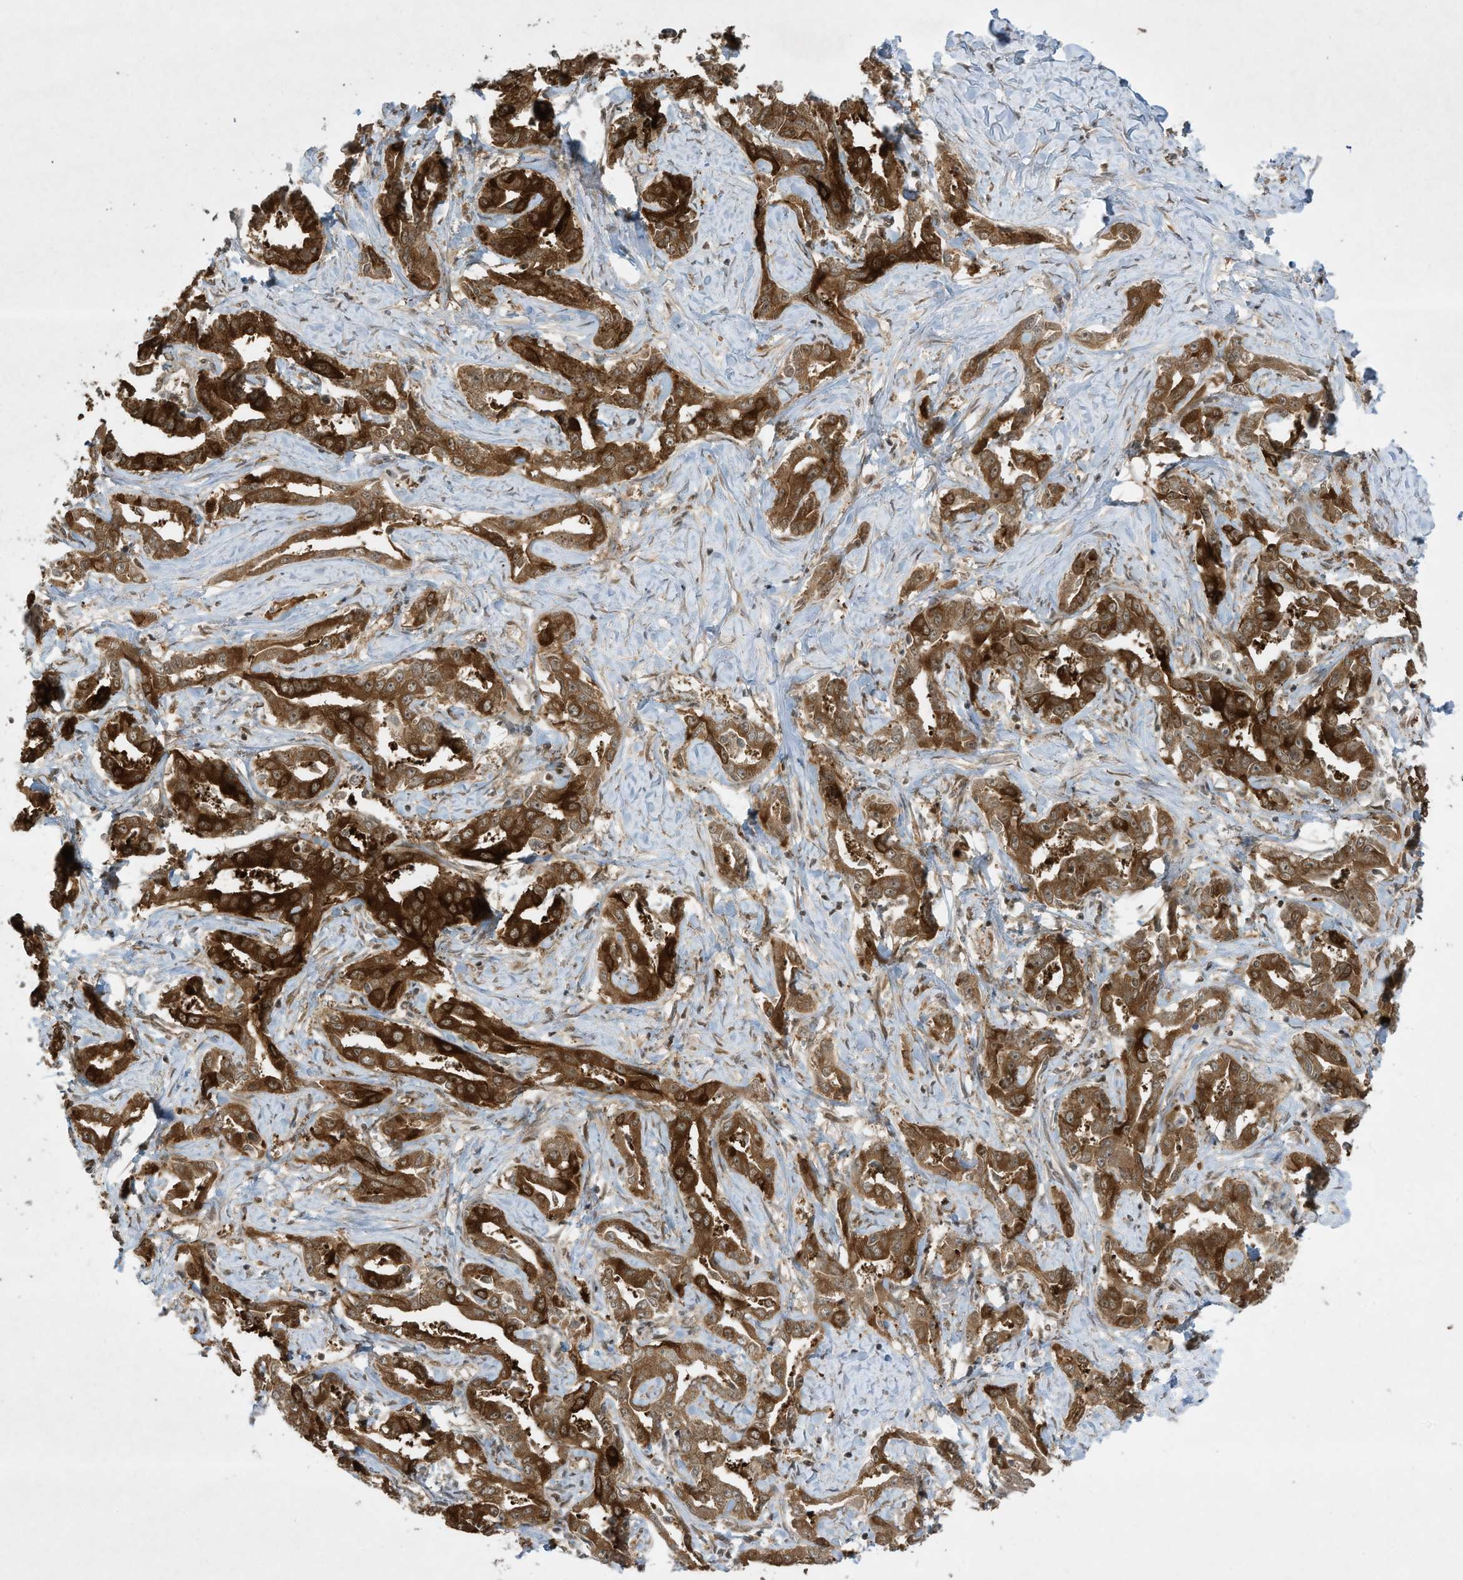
{"staining": {"intensity": "strong", "quantity": ">75%", "location": "cytoplasmic/membranous"}, "tissue": "liver cancer", "cell_type": "Tumor cells", "image_type": "cancer", "snomed": [{"axis": "morphology", "description": "Cholangiocarcinoma"}, {"axis": "topography", "description": "Liver"}], "caption": "About >75% of tumor cells in liver cancer (cholangiocarcinoma) show strong cytoplasmic/membranous protein staining as visualized by brown immunohistochemical staining.", "gene": "CERT1", "patient": {"sex": "male", "age": 59}}